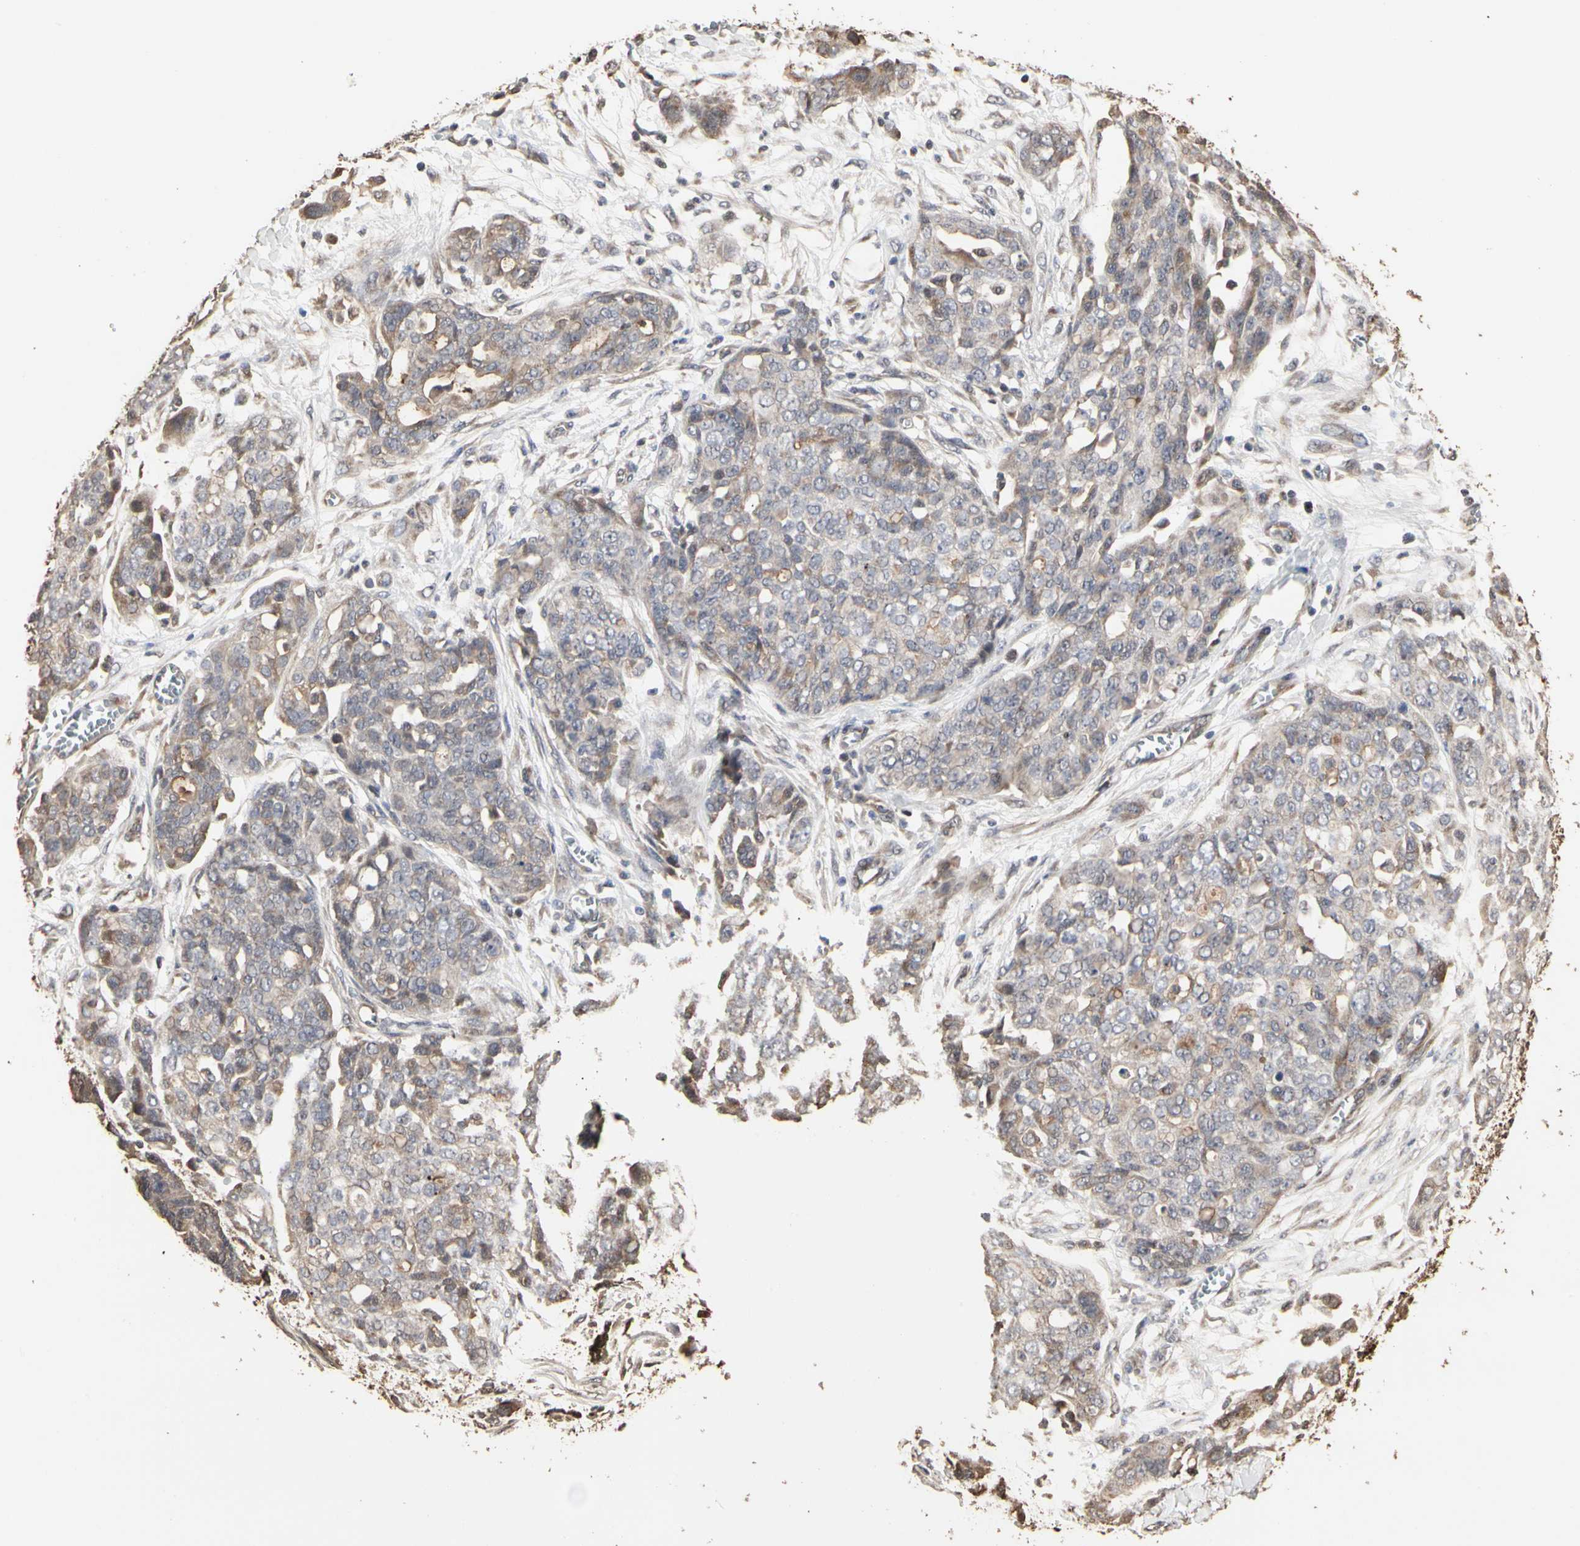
{"staining": {"intensity": "weak", "quantity": ">75%", "location": "cytoplasmic/membranous"}, "tissue": "ovarian cancer", "cell_type": "Tumor cells", "image_type": "cancer", "snomed": [{"axis": "morphology", "description": "Cystadenocarcinoma, serous, NOS"}, {"axis": "topography", "description": "Soft tissue"}, {"axis": "topography", "description": "Ovary"}], "caption": "This histopathology image shows immunohistochemistry staining of ovarian serous cystadenocarcinoma, with low weak cytoplasmic/membranous staining in about >75% of tumor cells.", "gene": "TAOK1", "patient": {"sex": "female", "age": 57}}